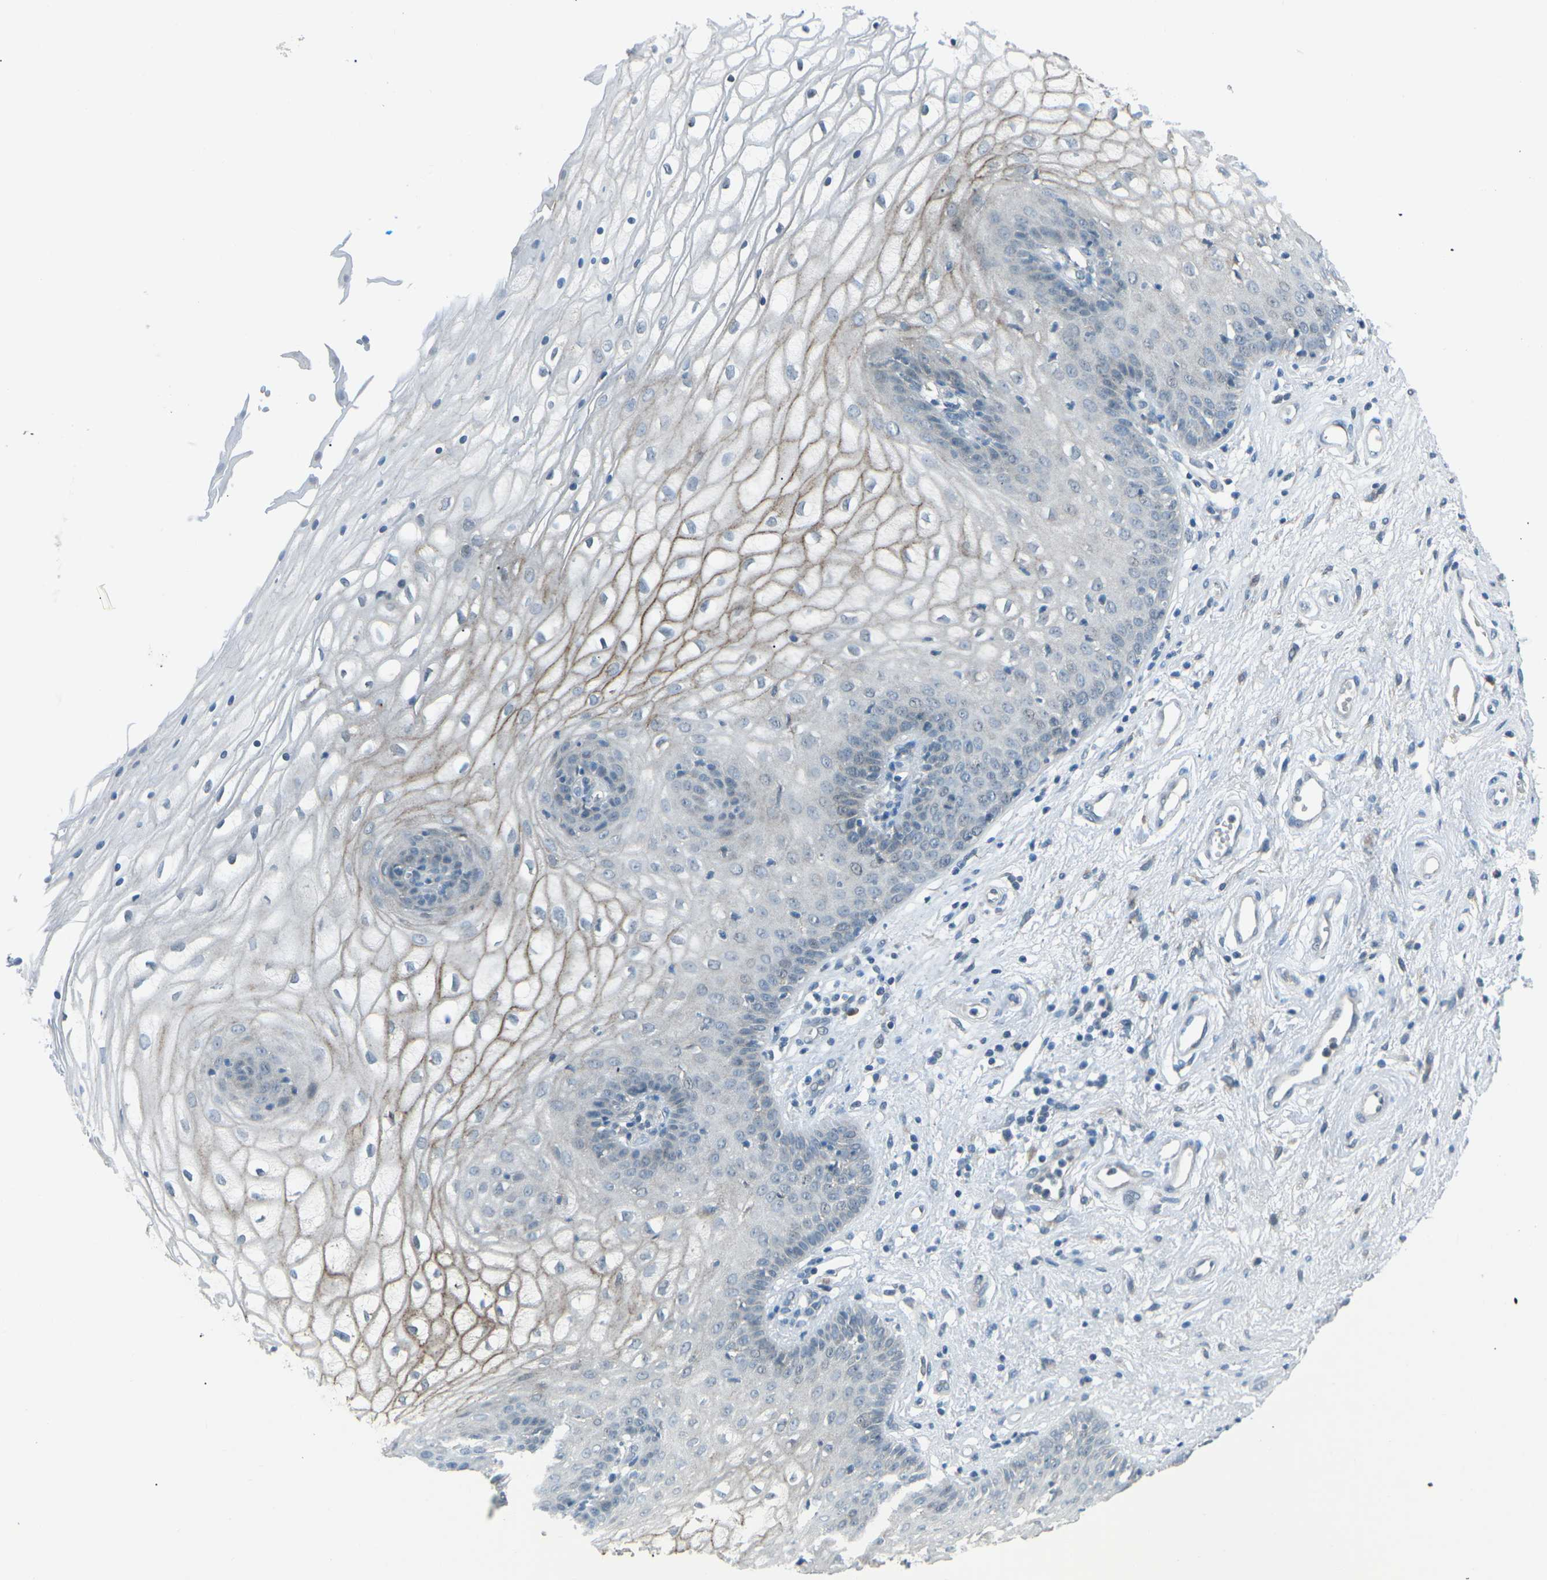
{"staining": {"intensity": "moderate", "quantity": "<25%", "location": "cytoplasmic/membranous"}, "tissue": "vagina", "cell_type": "Squamous epithelial cells", "image_type": "normal", "snomed": [{"axis": "morphology", "description": "Normal tissue, NOS"}, {"axis": "topography", "description": "Vagina"}], "caption": "Immunohistochemistry (IHC) (DAB) staining of unremarkable human vagina shows moderate cytoplasmic/membranous protein positivity in about <25% of squamous epithelial cells. (IHC, brightfield microscopy, high magnification).", "gene": "PRKCA", "patient": {"sex": "female", "age": 34}}